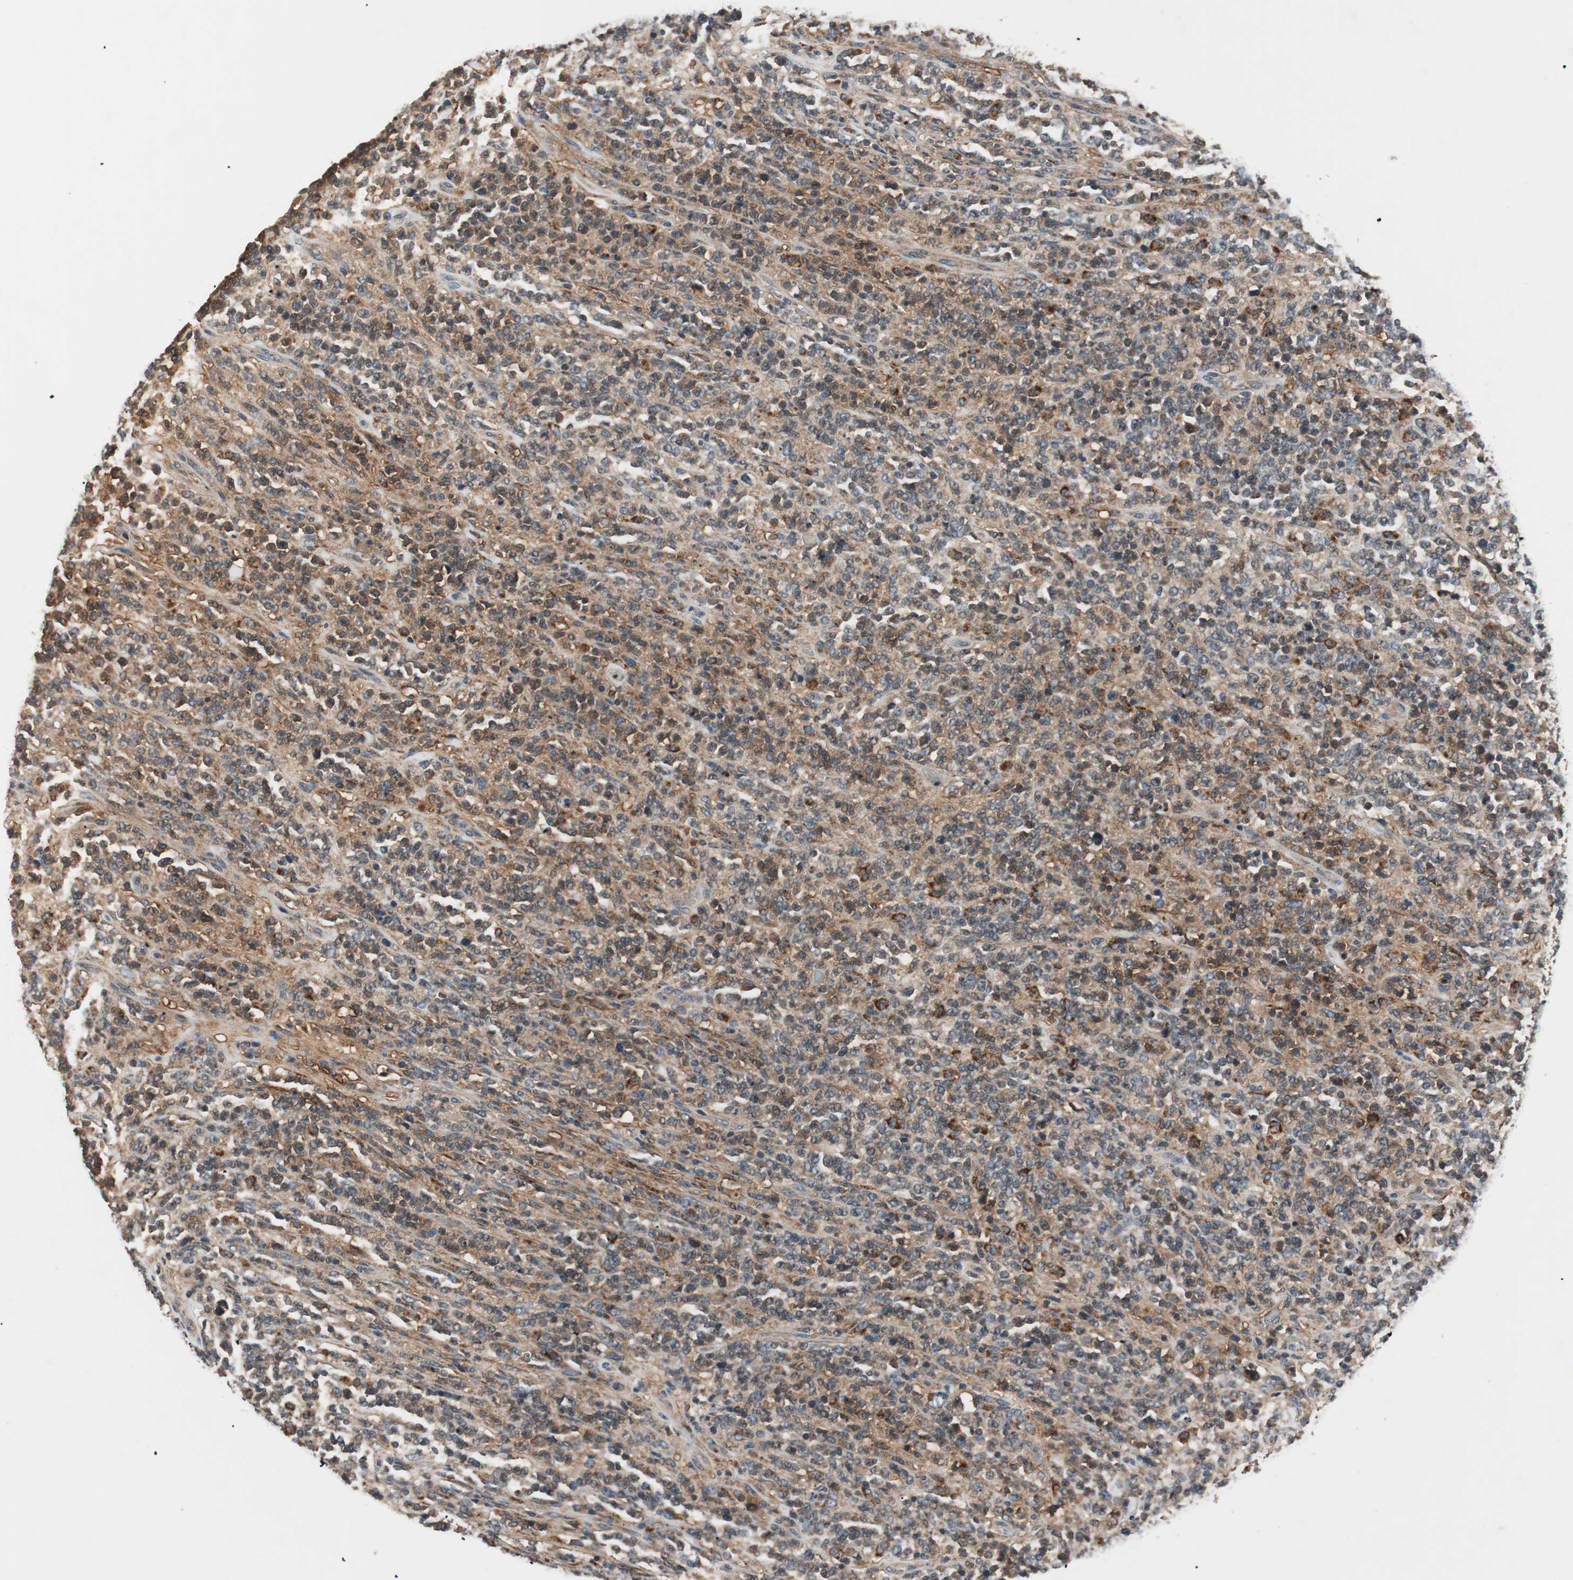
{"staining": {"intensity": "moderate", "quantity": ">75%", "location": "cytoplasmic/membranous"}, "tissue": "lymphoma", "cell_type": "Tumor cells", "image_type": "cancer", "snomed": [{"axis": "morphology", "description": "Malignant lymphoma, non-Hodgkin's type, High grade"}, {"axis": "topography", "description": "Soft tissue"}], "caption": "Tumor cells display moderate cytoplasmic/membranous expression in about >75% of cells in malignant lymphoma, non-Hodgkin's type (high-grade). (Brightfield microscopy of DAB IHC at high magnification).", "gene": "HPN", "patient": {"sex": "male", "age": 18}}